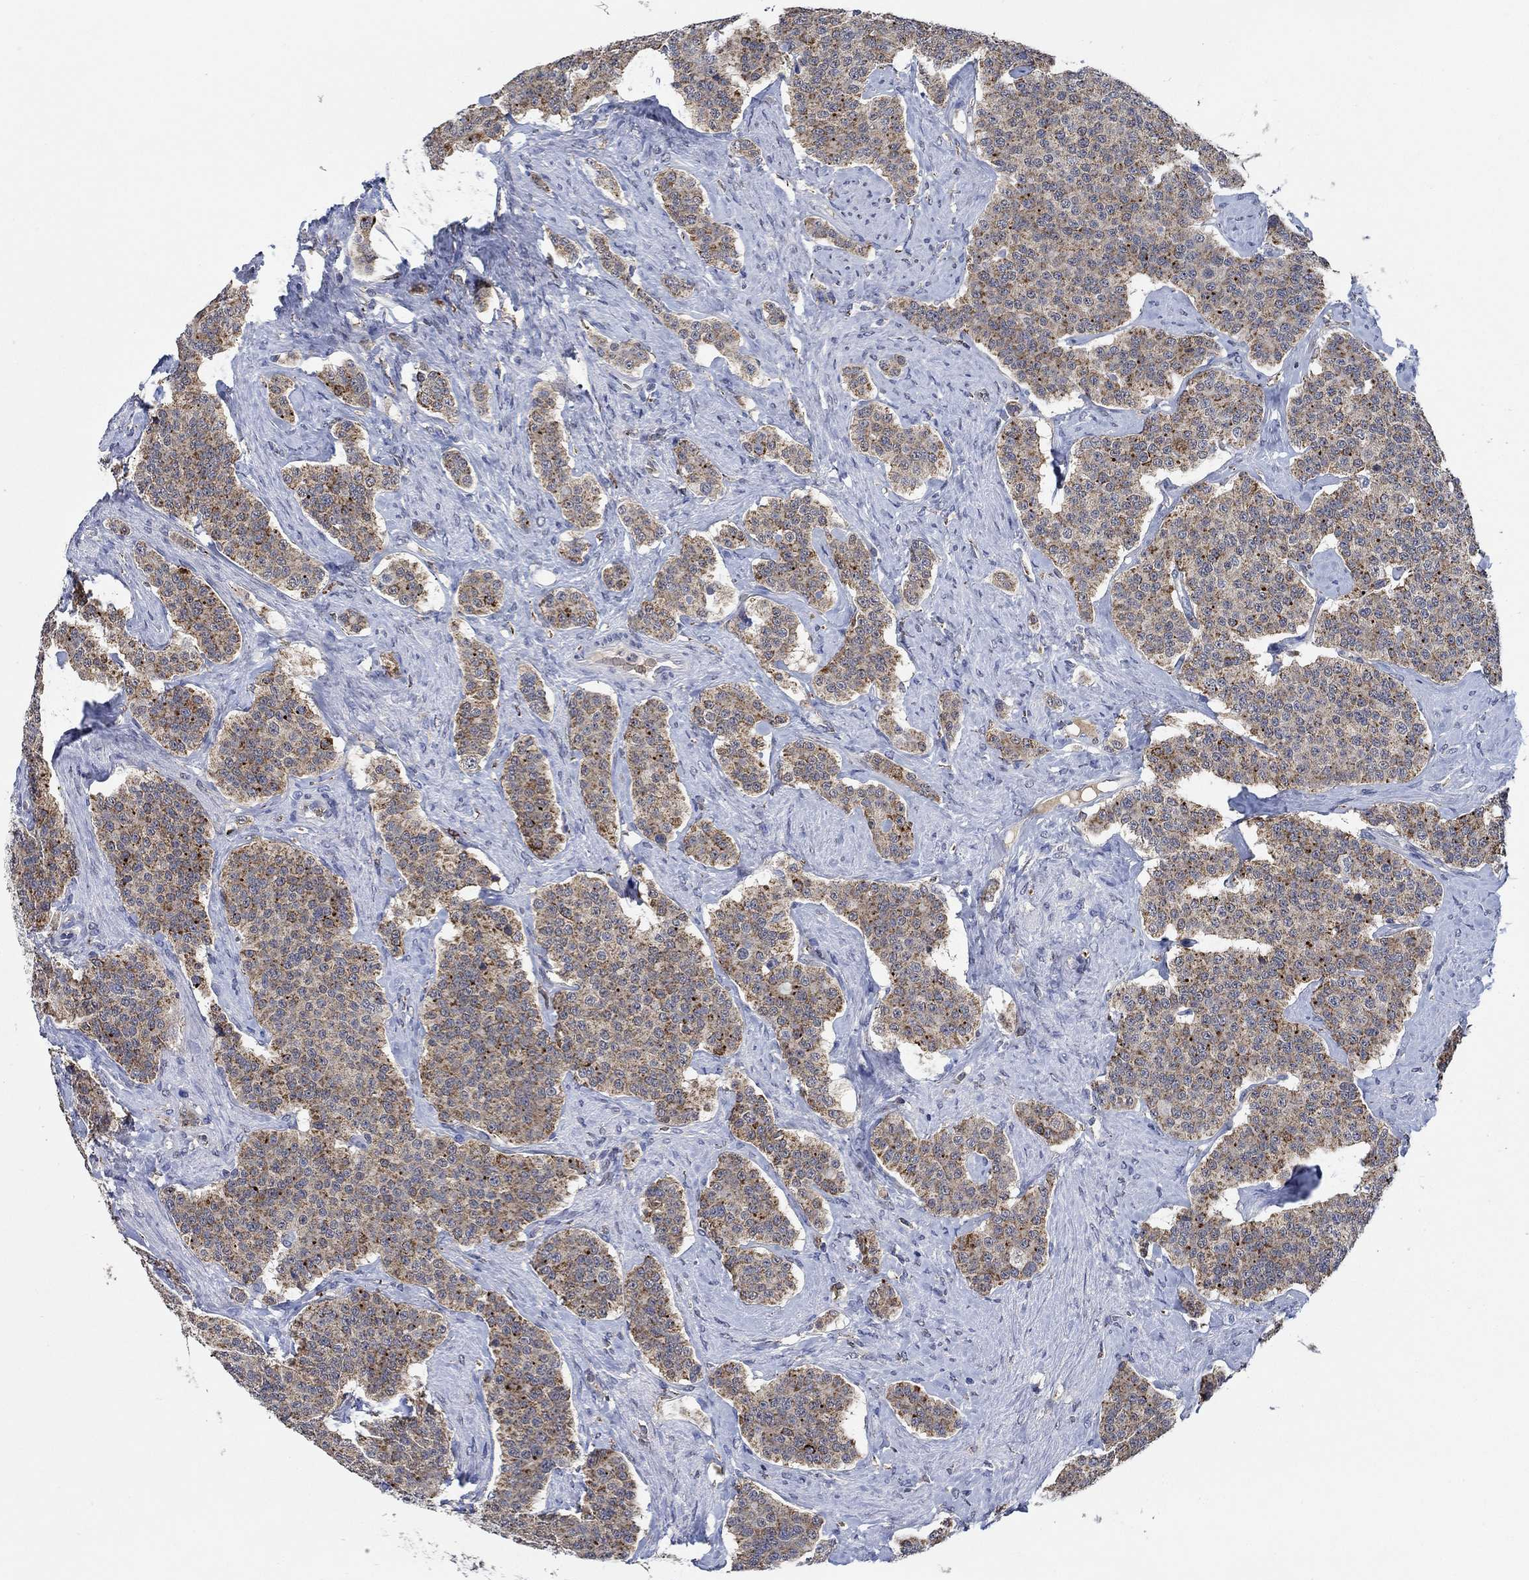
{"staining": {"intensity": "weak", "quantity": ">75%", "location": "cytoplasmic/membranous"}, "tissue": "carcinoid", "cell_type": "Tumor cells", "image_type": "cancer", "snomed": [{"axis": "morphology", "description": "Carcinoid, malignant, NOS"}, {"axis": "topography", "description": "Small intestine"}], "caption": "Carcinoid stained with DAB immunohistochemistry (IHC) demonstrates low levels of weak cytoplasmic/membranous staining in approximately >75% of tumor cells.", "gene": "MPP1", "patient": {"sex": "female", "age": 58}}